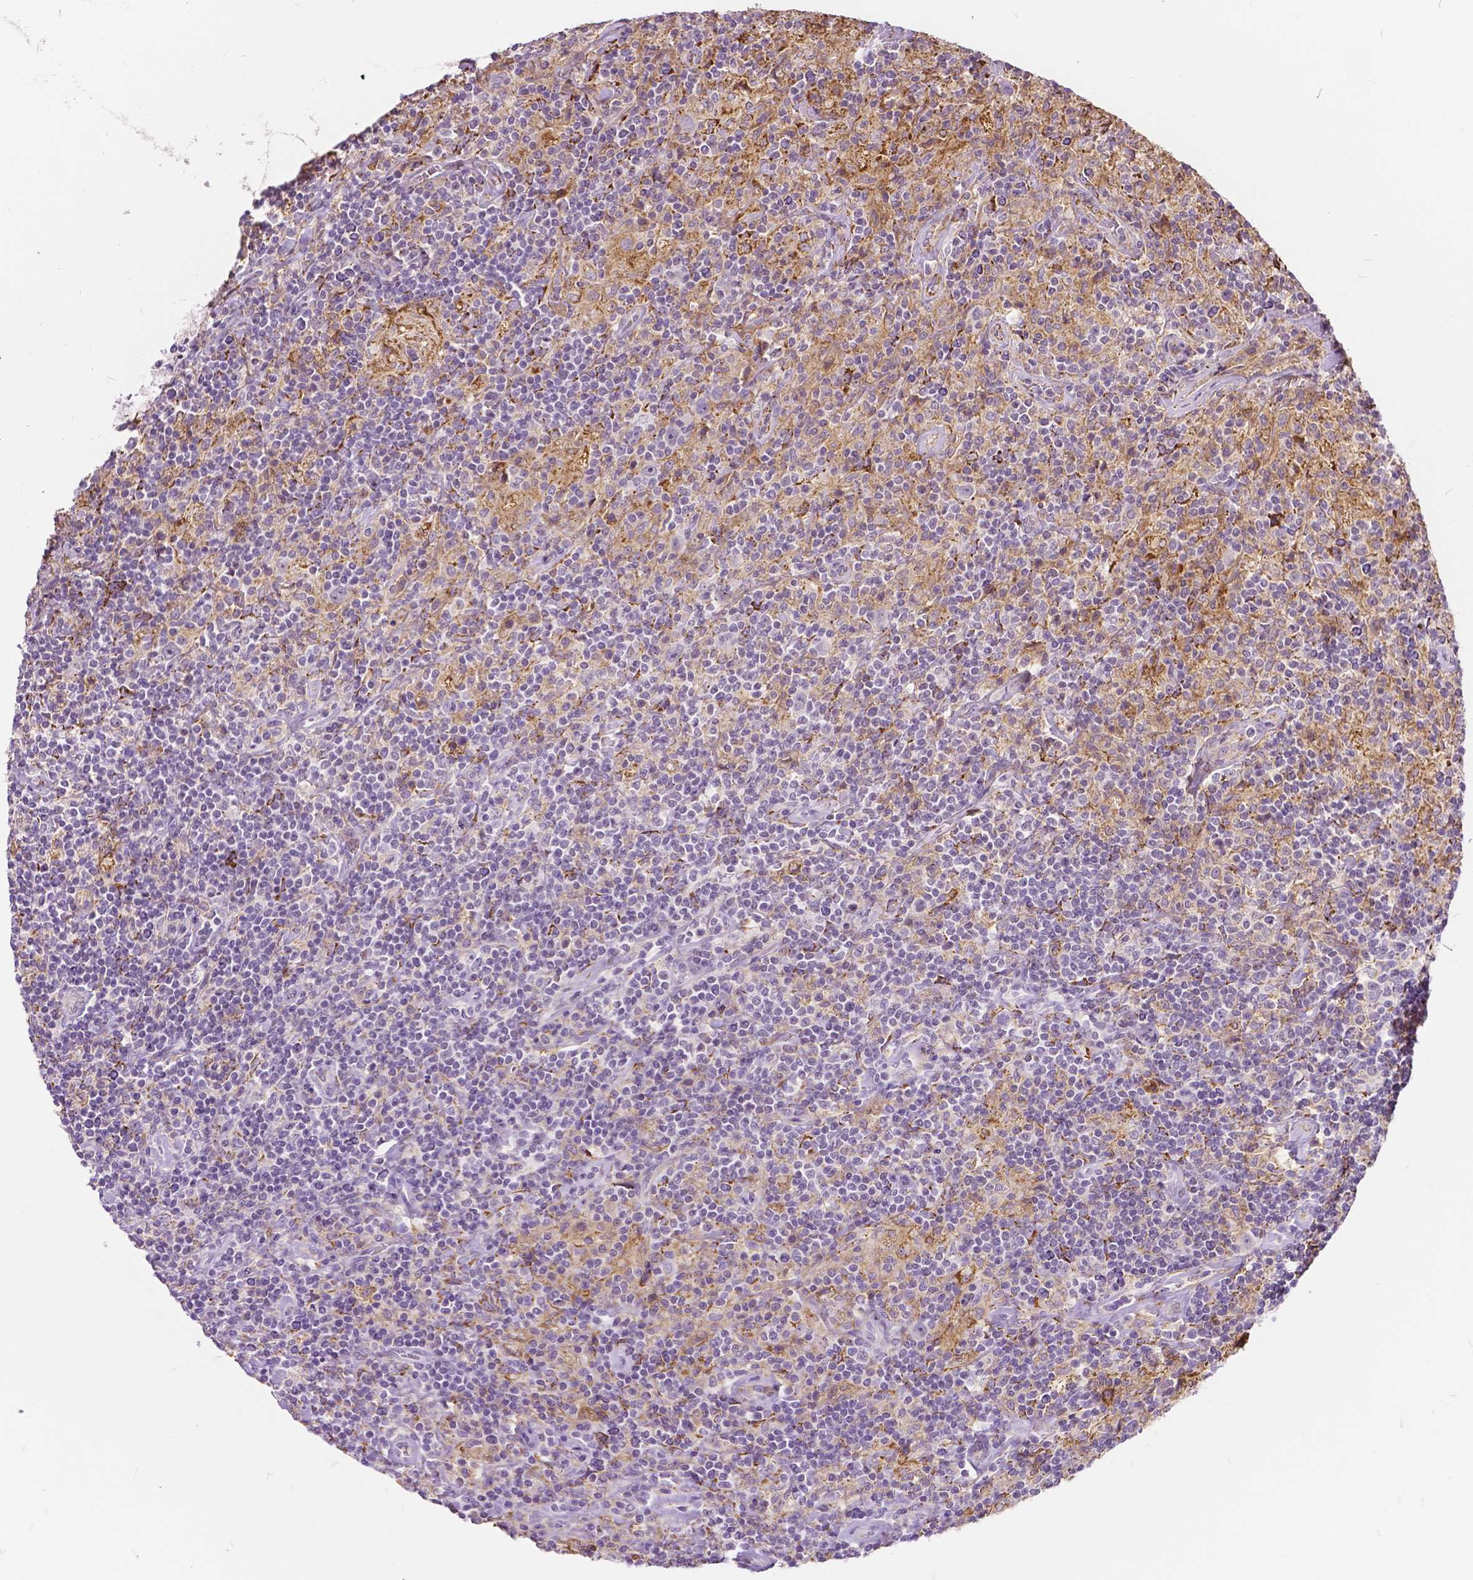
{"staining": {"intensity": "negative", "quantity": "none", "location": "none"}, "tissue": "lymphoma", "cell_type": "Tumor cells", "image_type": "cancer", "snomed": [{"axis": "morphology", "description": "Hodgkin's disease, NOS"}, {"axis": "topography", "description": "Lymph node"}], "caption": "Immunohistochemistry histopathology image of neoplastic tissue: lymphoma stained with DAB reveals no significant protein staining in tumor cells.", "gene": "DLX6", "patient": {"sex": "male", "age": 70}}